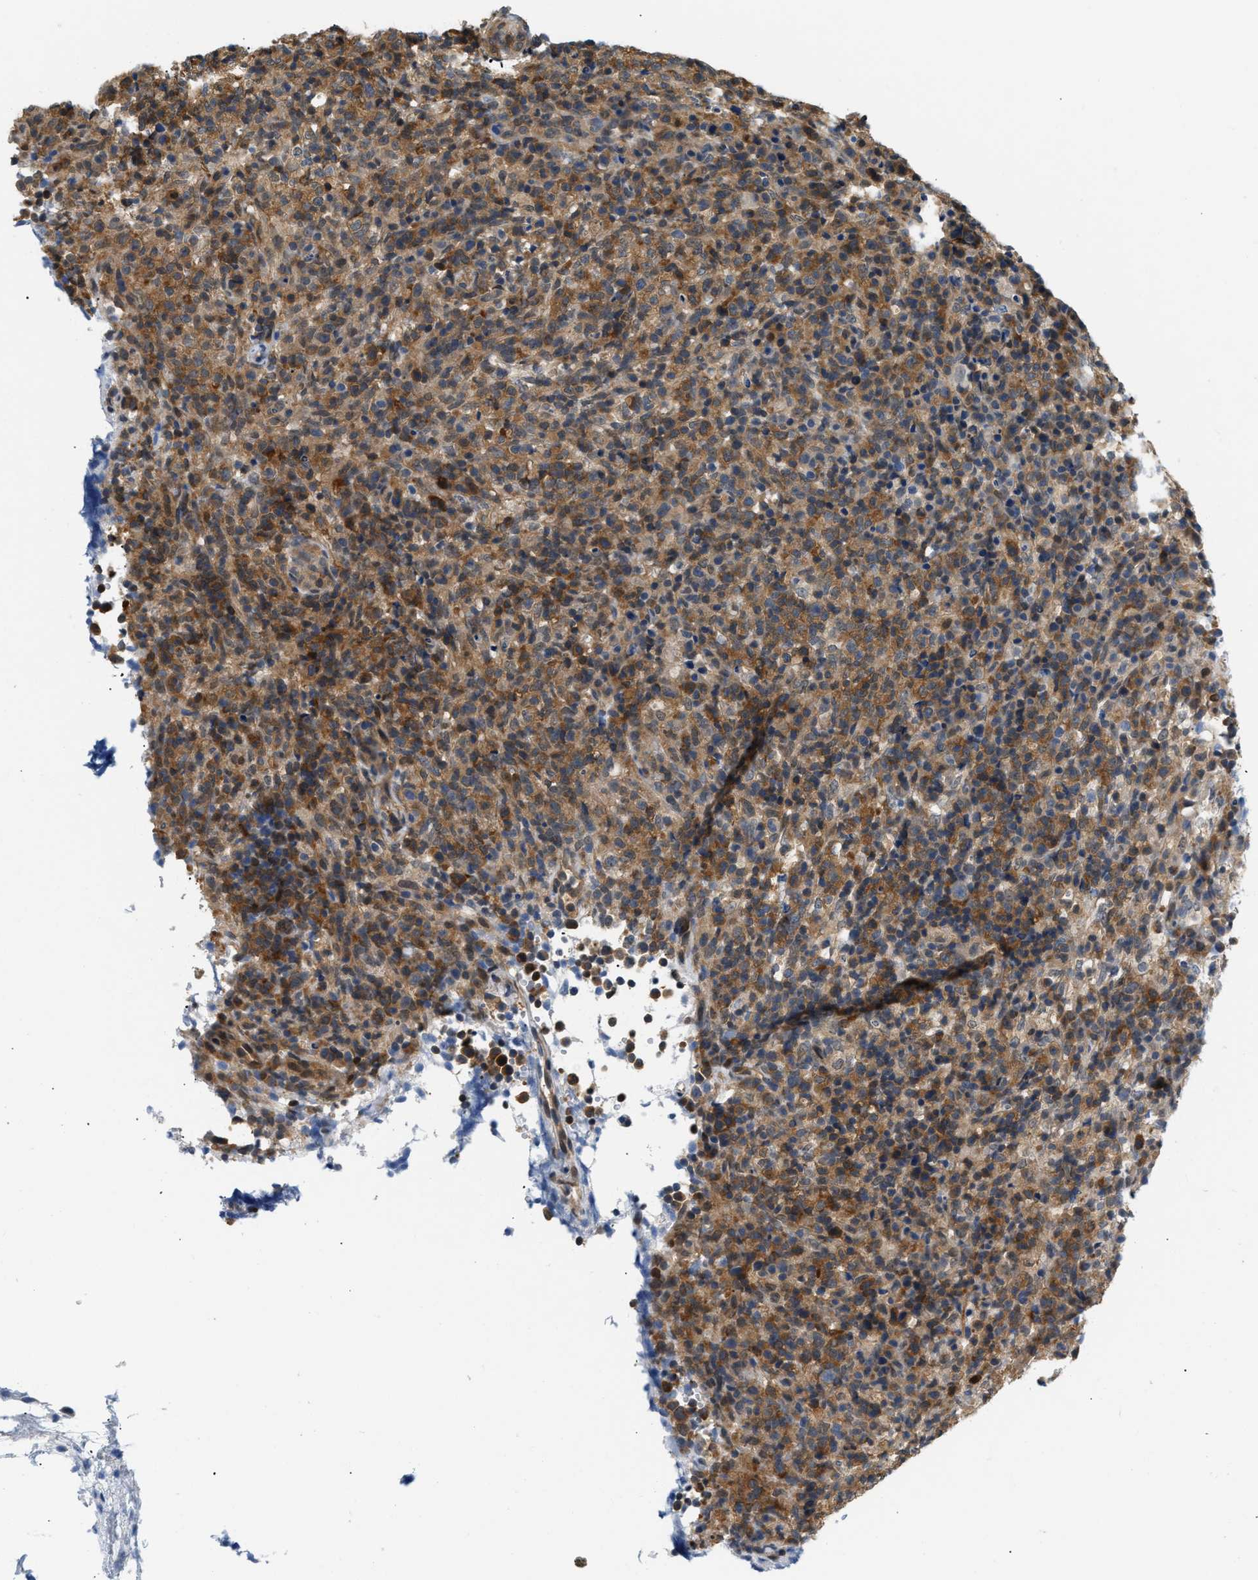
{"staining": {"intensity": "moderate", "quantity": ">75%", "location": "cytoplasmic/membranous"}, "tissue": "lymphoma", "cell_type": "Tumor cells", "image_type": "cancer", "snomed": [{"axis": "morphology", "description": "Malignant lymphoma, non-Hodgkin's type, High grade"}, {"axis": "topography", "description": "Lymph node"}], "caption": "IHC photomicrograph of neoplastic tissue: lymphoma stained using immunohistochemistry shows medium levels of moderate protein expression localized specifically in the cytoplasmic/membranous of tumor cells, appearing as a cytoplasmic/membranous brown color.", "gene": "EIF4EBP2", "patient": {"sex": "female", "age": 76}}